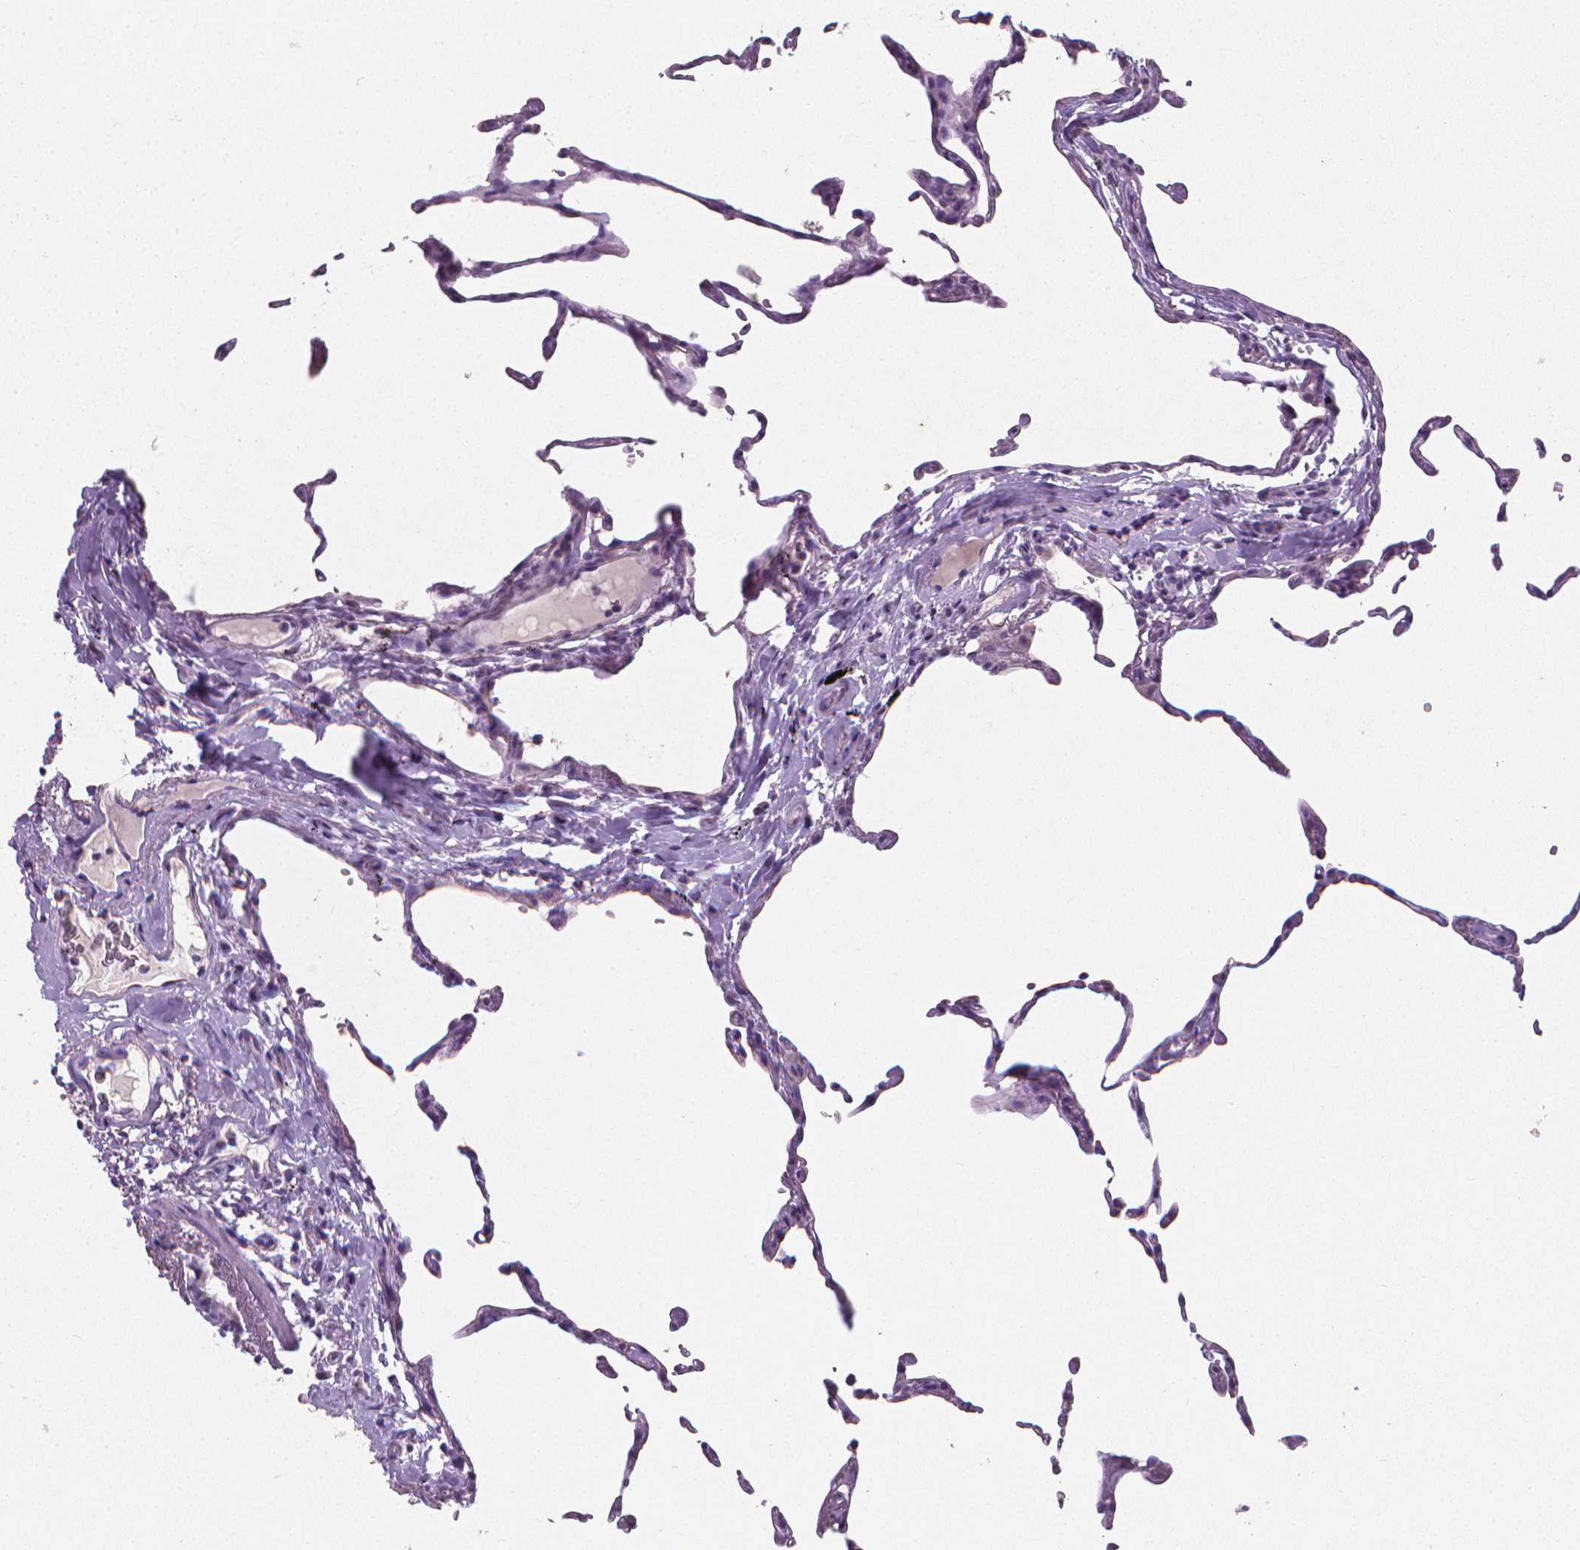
{"staining": {"intensity": "negative", "quantity": "none", "location": "none"}, "tissue": "lung", "cell_type": "Alveolar cells", "image_type": "normal", "snomed": [{"axis": "morphology", "description": "Normal tissue, NOS"}, {"axis": "topography", "description": "Lung"}], "caption": "The immunohistochemistry (IHC) histopathology image has no significant staining in alveolar cells of lung.", "gene": "XPNPEP2", "patient": {"sex": "female", "age": 57}}